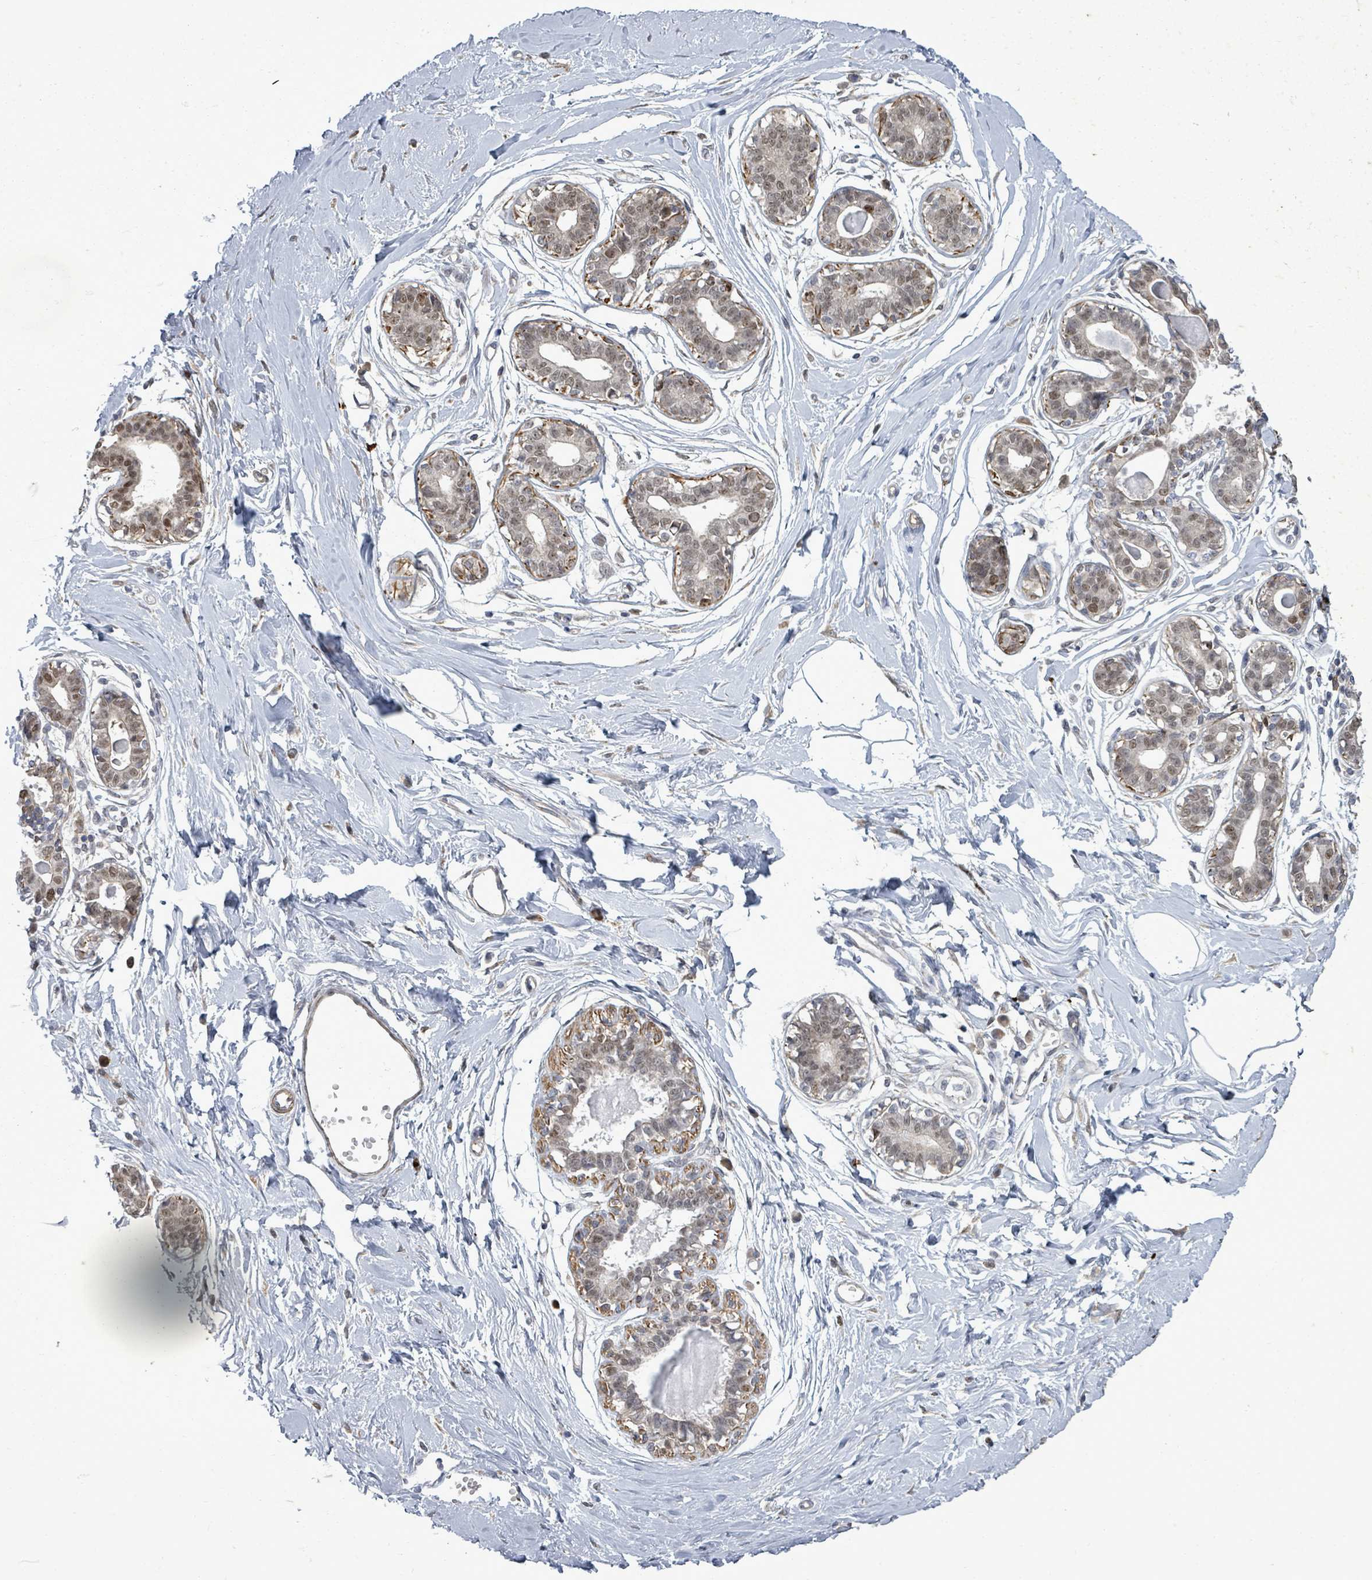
{"staining": {"intensity": "negative", "quantity": "none", "location": "none"}, "tissue": "breast", "cell_type": "Adipocytes", "image_type": "normal", "snomed": [{"axis": "morphology", "description": "Normal tissue, NOS"}, {"axis": "topography", "description": "Breast"}], "caption": "Immunohistochemistry (IHC) micrograph of normal breast: breast stained with DAB (3,3'-diaminobenzidine) shows no significant protein staining in adipocytes.", "gene": "PAPSS1", "patient": {"sex": "female", "age": 45}}